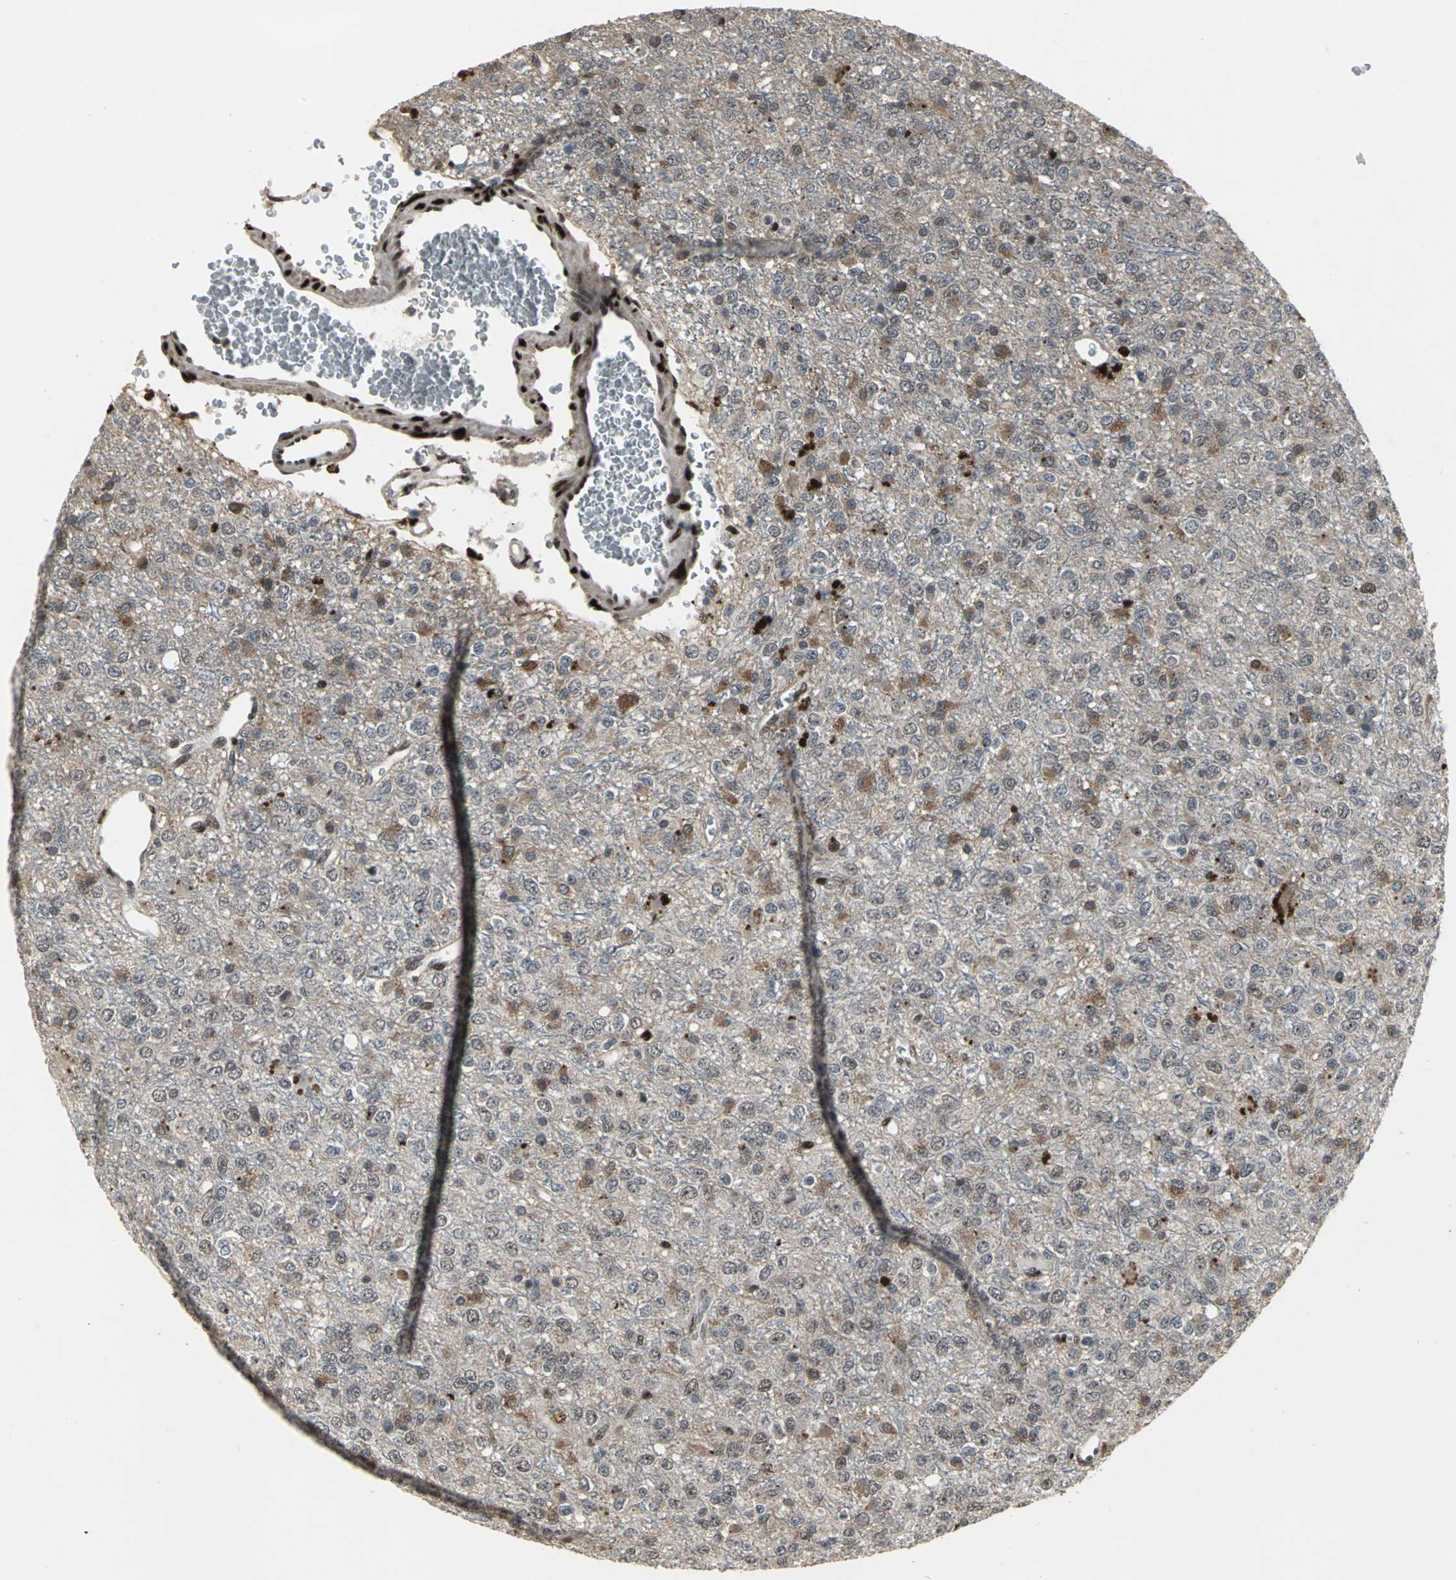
{"staining": {"intensity": "moderate", "quantity": "25%-75%", "location": "cytoplasmic/membranous"}, "tissue": "glioma", "cell_type": "Tumor cells", "image_type": "cancer", "snomed": [{"axis": "morphology", "description": "Glioma, malignant, High grade"}, {"axis": "topography", "description": "pancreas cauda"}], "caption": "IHC staining of glioma, which exhibits medium levels of moderate cytoplasmic/membranous staining in approximately 25%-75% of tumor cells indicating moderate cytoplasmic/membranous protein staining. The staining was performed using DAB (brown) for protein detection and nuclei were counterstained in hematoxylin (blue).", "gene": "SRF", "patient": {"sex": "male", "age": 60}}